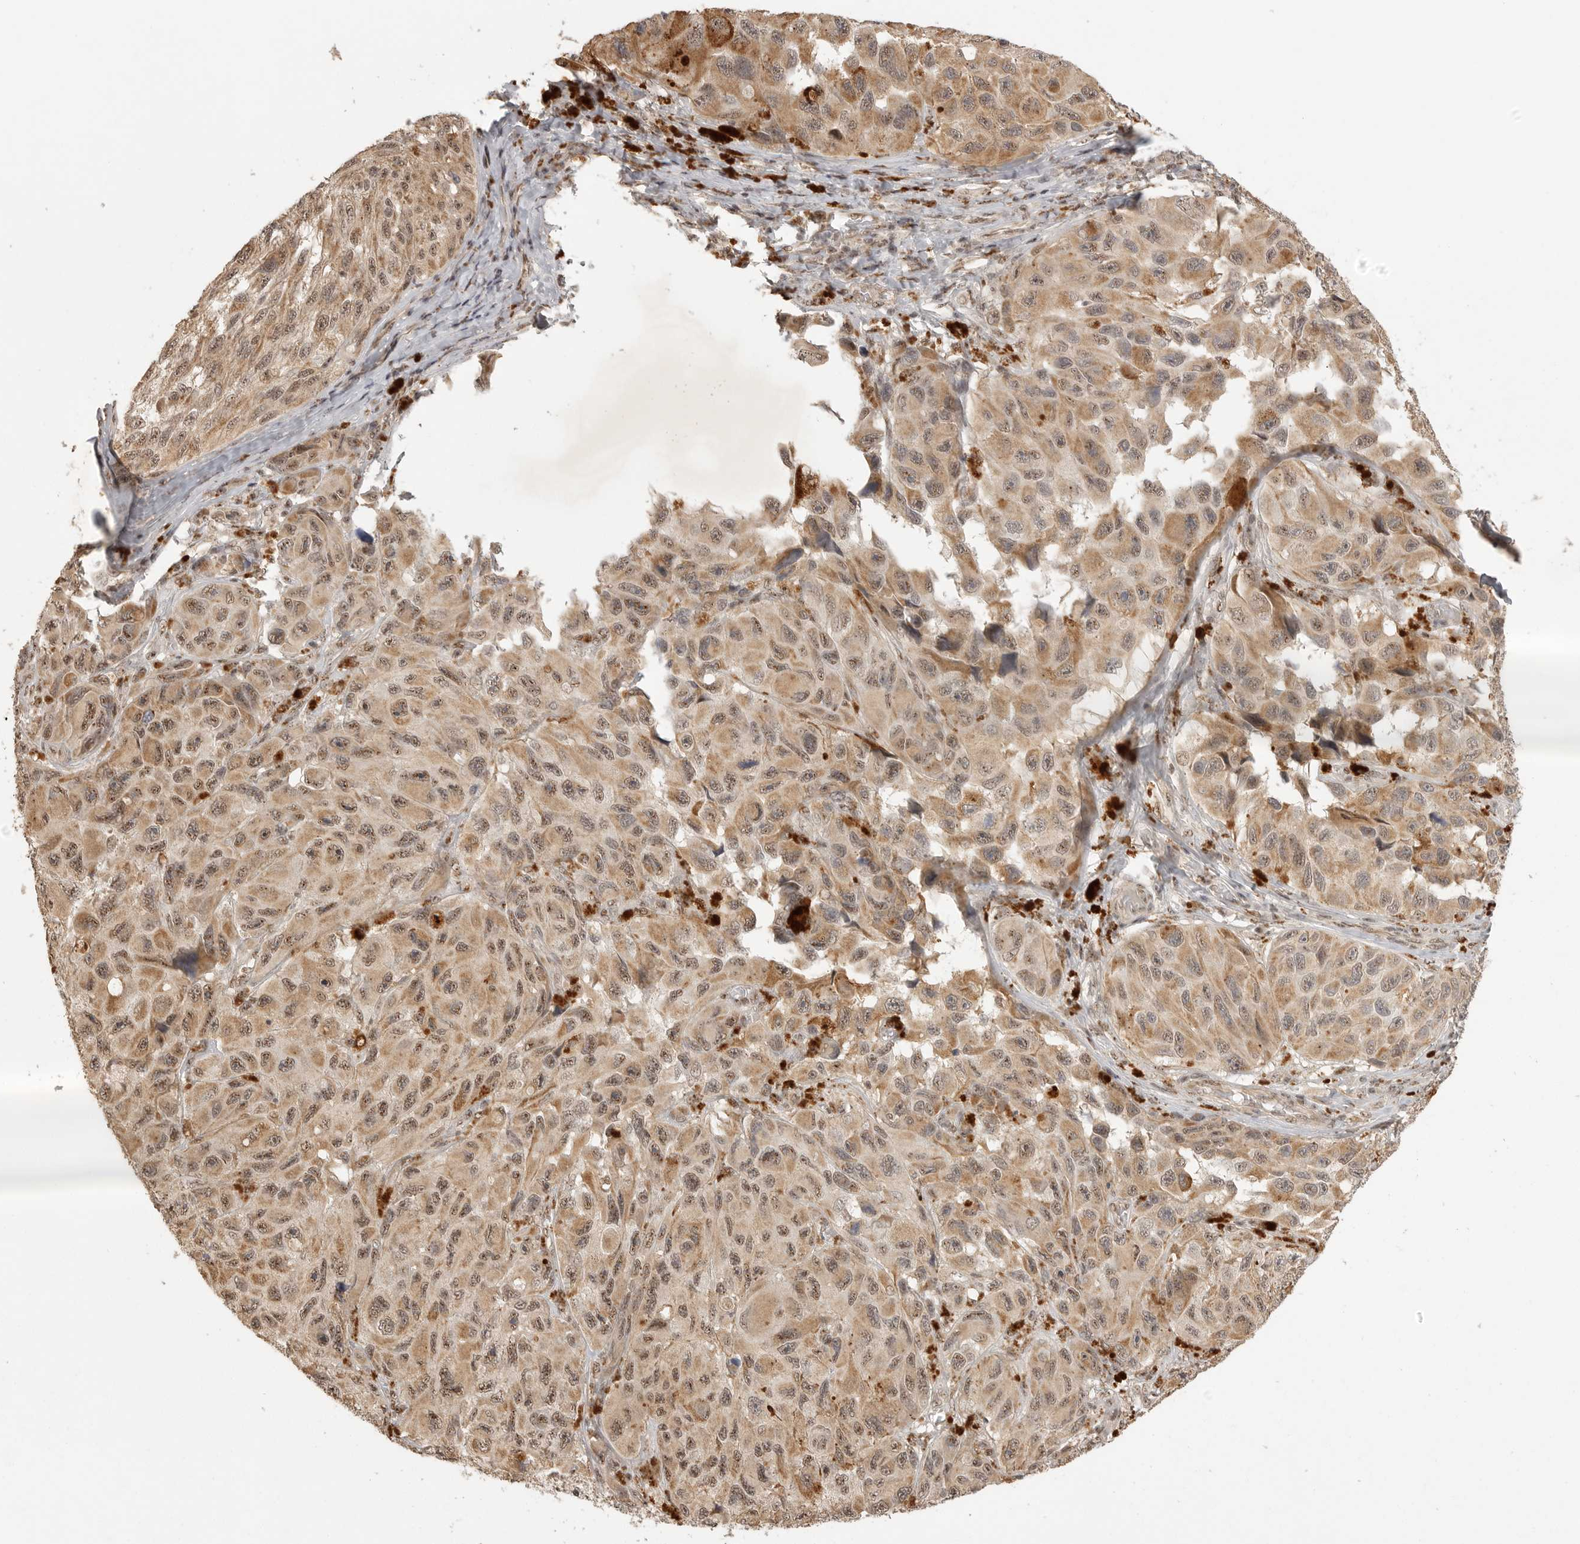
{"staining": {"intensity": "moderate", "quantity": ">75%", "location": "cytoplasmic/membranous,nuclear"}, "tissue": "melanoma", "cell_type": "Tumor cells", "image_type": "cancer", "snomed": [{"axis": "morphology", "description": "Malignant melanoma, NOS"}, {"axis": "topography", "description": "Skin"}], "caption": "A photomicrograph of human malignant melanoma stained for a protein demonstrates moderate cytoplasmic/membranous and nuclear brown staining in tumor cells. (DAB = brown stain, brightfield microscopy at high magnification).", "gene": "POMP", "patient": {"sex": "female", "age": 73}}